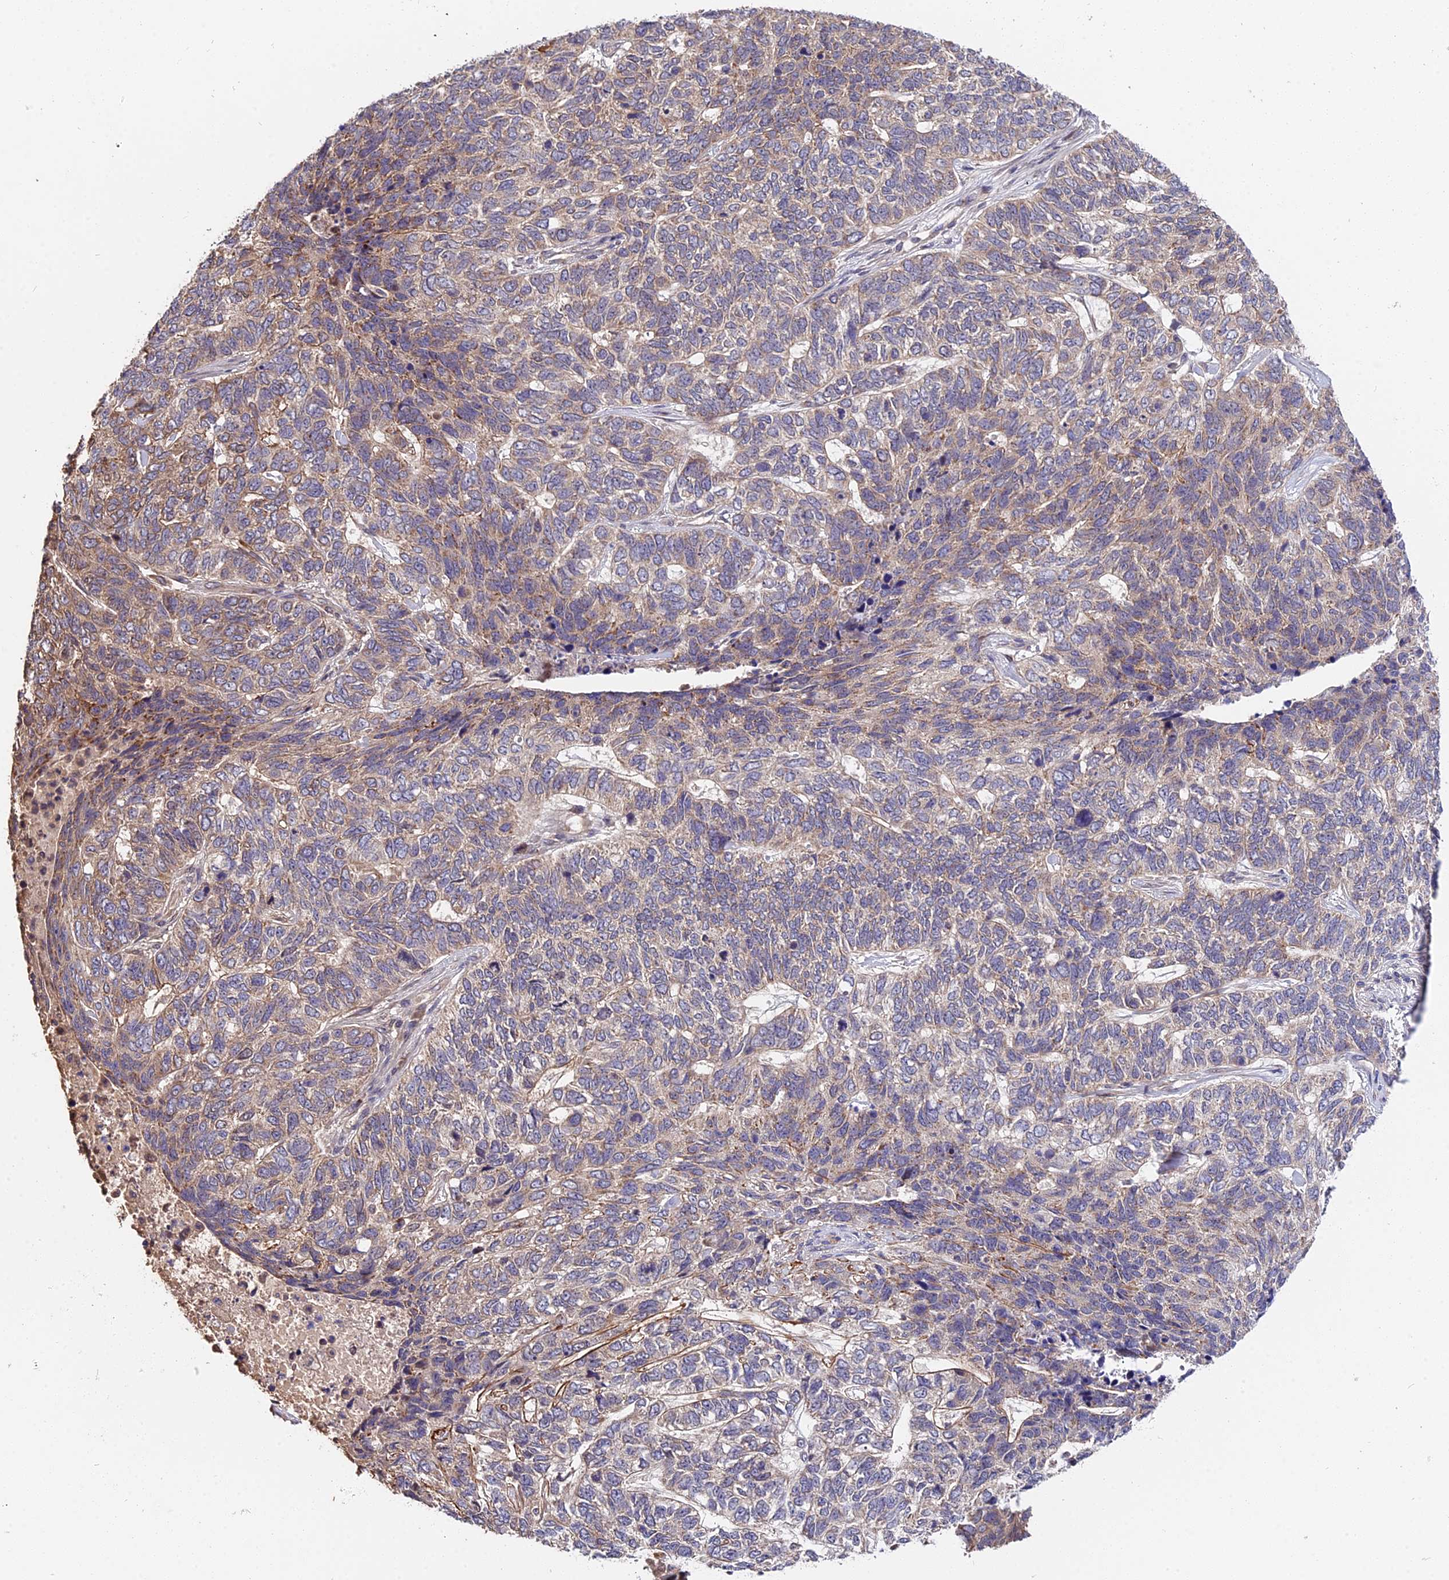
{"staining": {"intensity": "weak", "quantity": "25%-75%", "location": "cytoplasmic/membranous"}, "tissue": "skin cancer", "cell_type": "Tumor cells", "image_type": "cancer", "snomed": [{"axis": "morphology", "description": "Basal cell carcinoma"}, {"axis": "topography", "description": "Skin"}], "caption": "A histopathology image showing weak cytoplasmic/membranous expression in about 25%-75% of tumor cells in skin basal cell carcinoma, as visualized by brown immunohistochemical staining.", "gene": "TRMT1", "patient": {"sex": "female", "age": 65}}